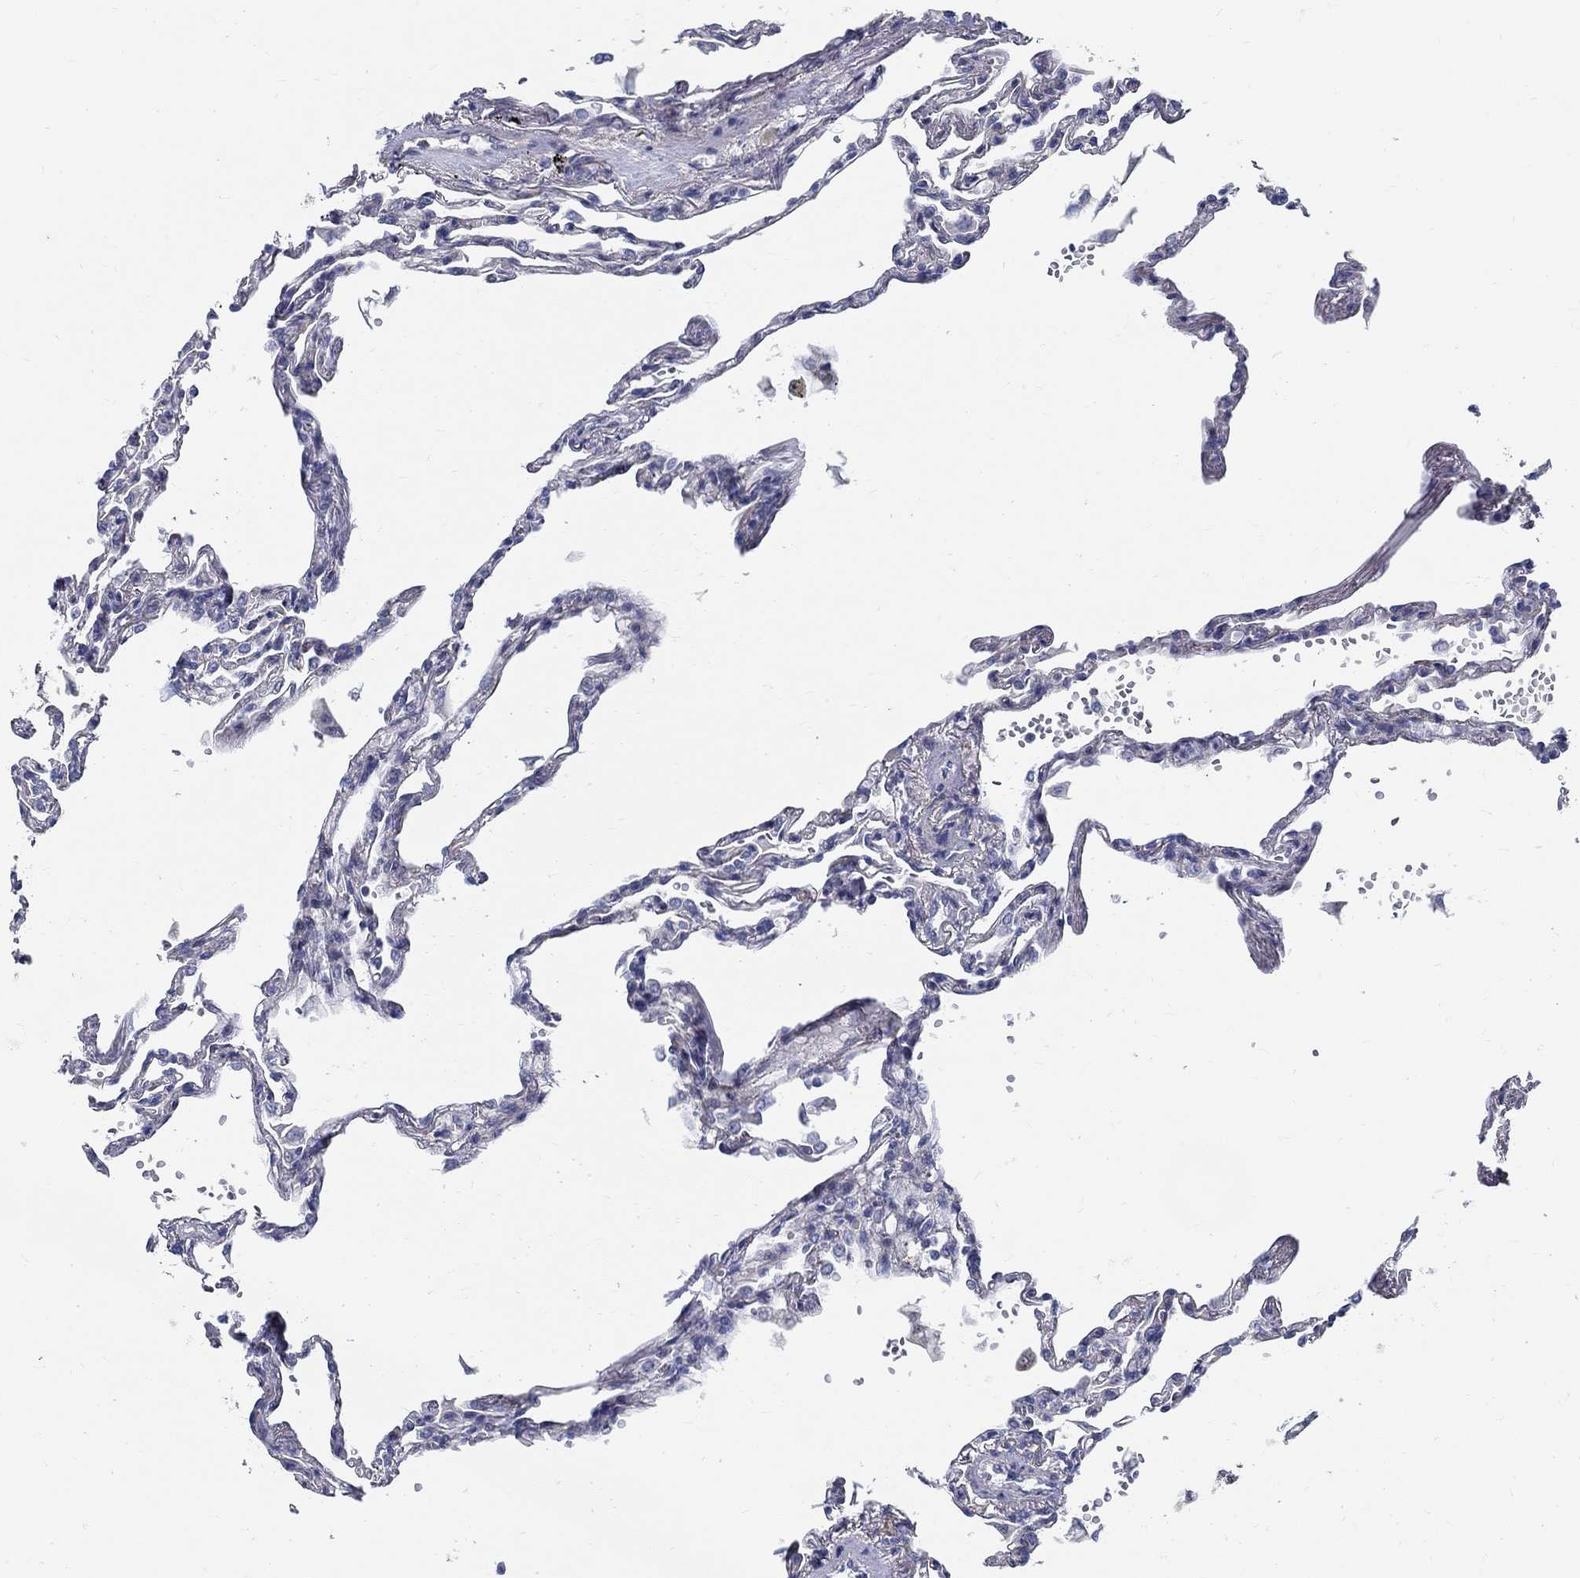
{"staining": {"intensity": "negative", "quantity": "none", "location": "none"}, "tissue": "lung", "cell_type": "Alveolar cells", "image_type": "normal", "snomed": [{"axis": "morphology", "description": "Normal tissue, NOS"}, {"axis": "topography", "description": "Lung"}], "caption": "Immunohistochemistry (IHC) of benign human lung demonstrates no staining in alveolar cells. (IHC, brightfield microscopy, high magnification).", "gene": "C16orf46", "patient": {"sex": "male", "age": 78}}